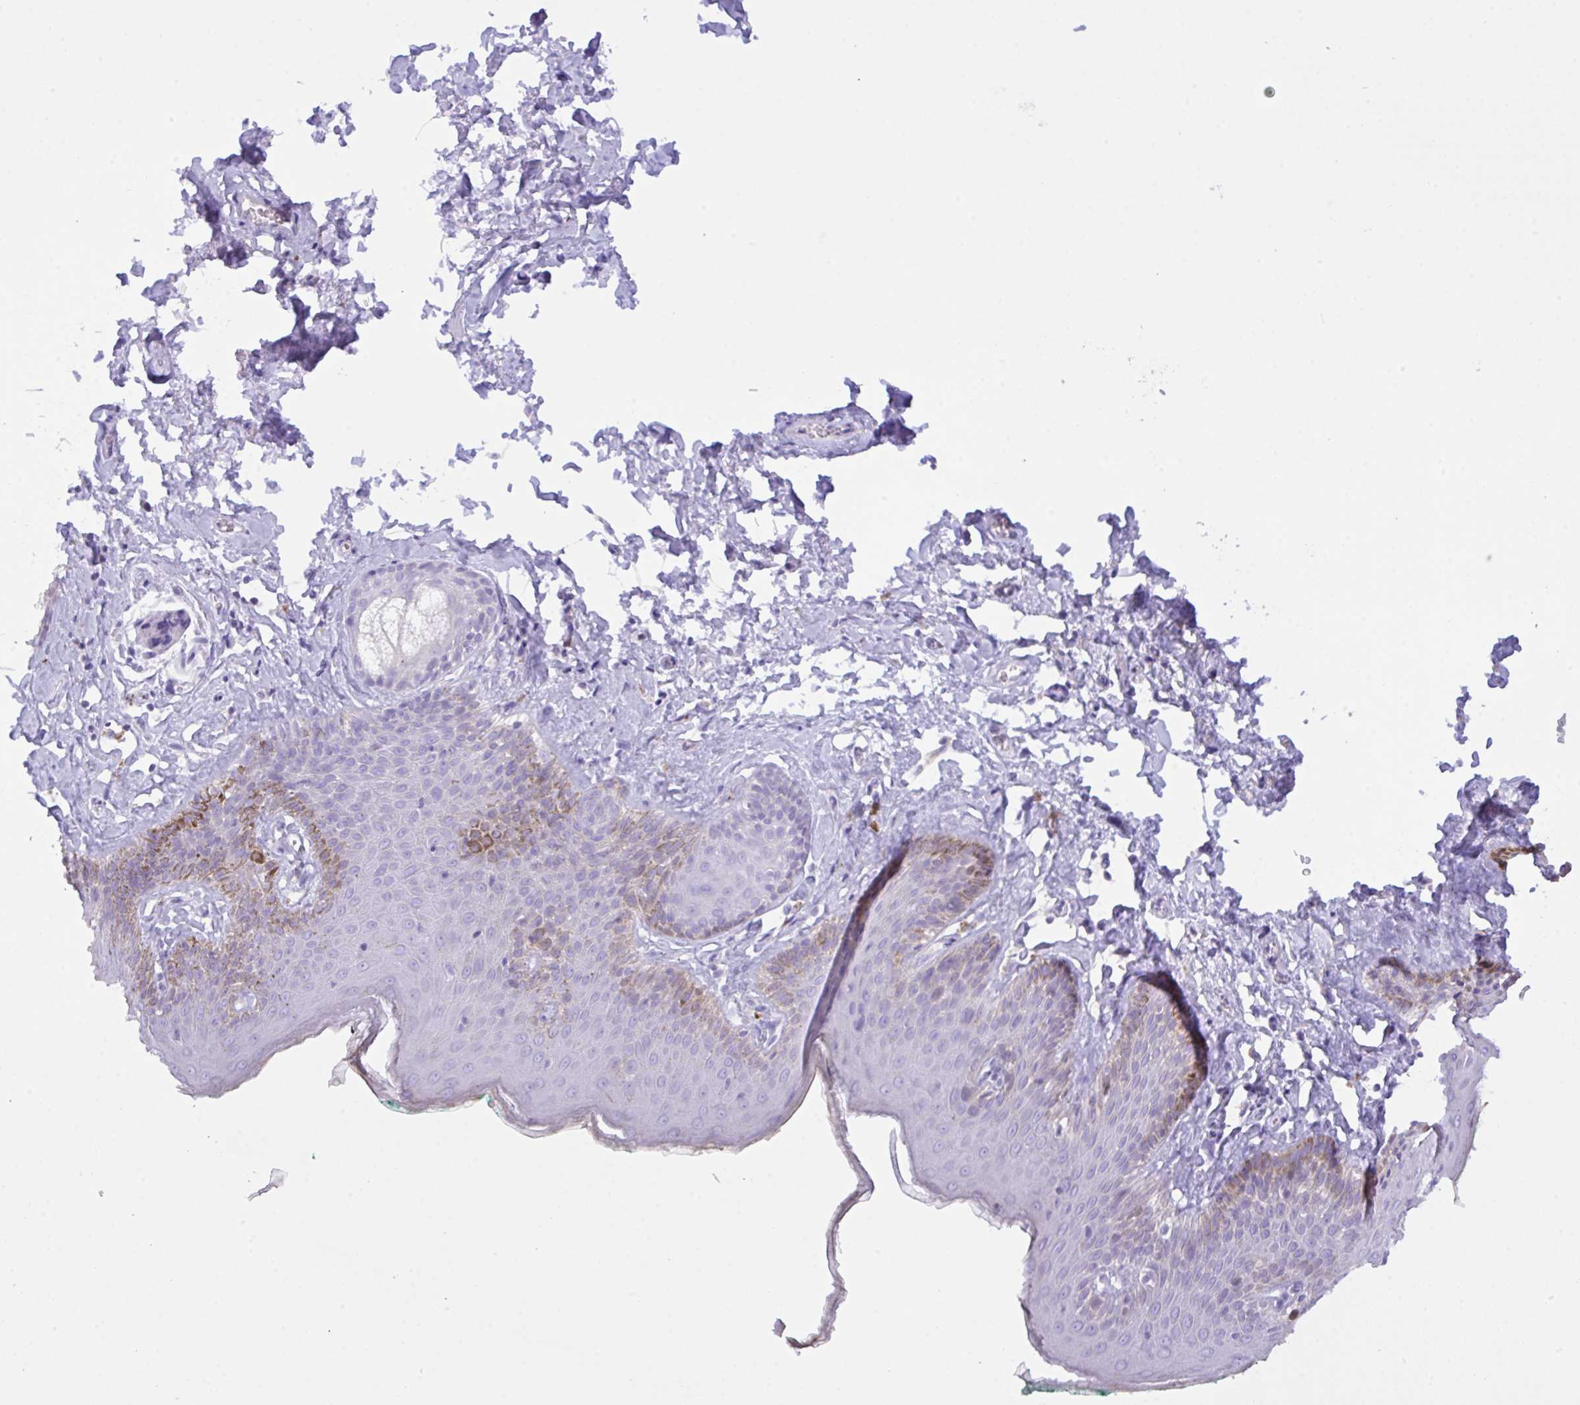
{"staining": {"intensity": "weak", "quantity": "<25%", "location": "cytoplasmic/membranous"}, "tissue": "skin", "cell_type": "Epidermal cells", "image_type": "normal", "snomed": [{"axis": "morphology", "description": "Normal tissue, NOS"}, {"axis": "topography", "description": "Vulva"}, {"axis": "topography", "description": "Peripheral nerve tissue"}], "caption": "Immunohistochemistry (IHC) photomicrograph of normal skin: skin stained with DAB (3,3'-diaminobenzidine) exhibits no significant protein expression in epidermal cells.", "gene": "CST11", "patient": {"sex": "female", "age": 66}}